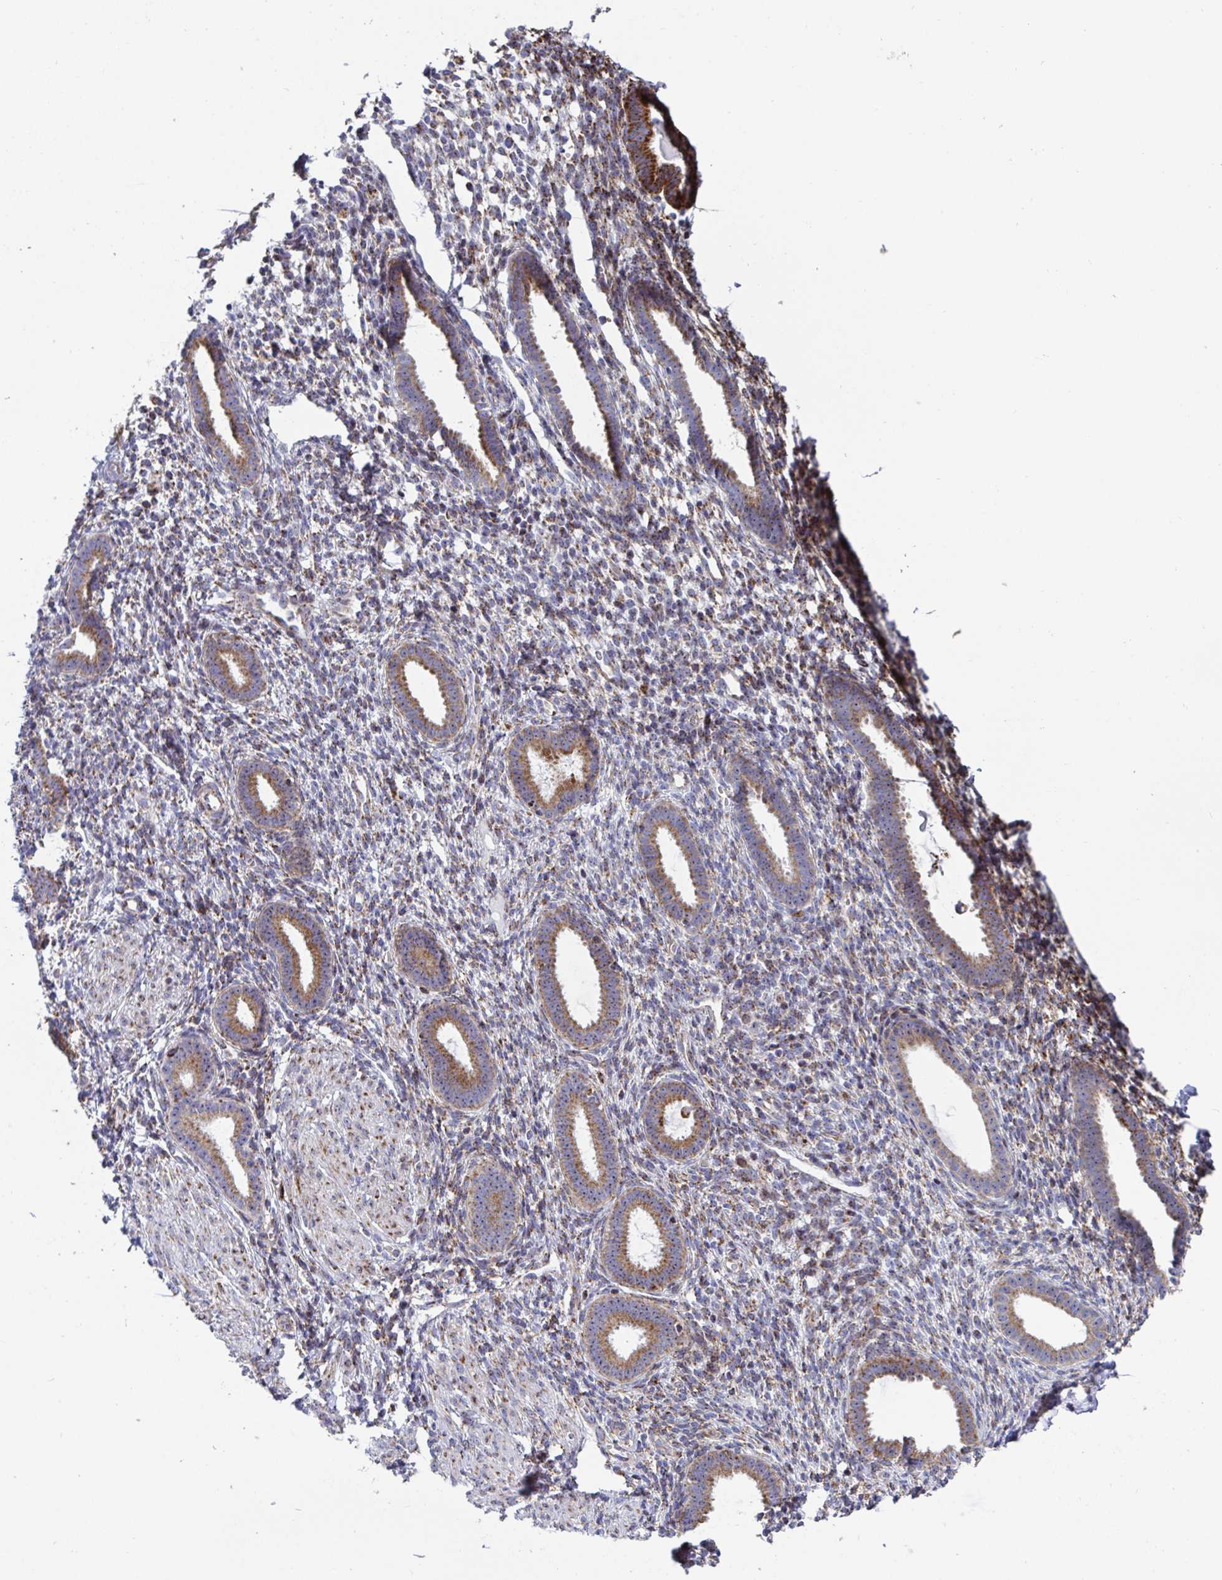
{"staining": {"intensity": "moderate", "quantity": "<25%", "location": "cytoplasmic/membranous"}, "tissue": "endometrium", "cell_type": "Cells in endometrial stroma", "image_type": "normal", "snomed": [{"axis": "morphology", "description": "Normal tissue, NOS"}, {"axis": "topography", "description": "Endometrium"}], "caption": "Immunohistochemical staining of benign endometrium displays <25% levels of moderate cytoplasmic/membranous protein expression in approximately <25% of cells in endometrial stroma. Using DAB (3,3'-diaminobenzidine) (brown) and hematoxylin (blue) stains, captured at high magnification using brightfield microscopy.", "gene": "ATP5MJ", "patient": {"sex": "female", "age": 36}}